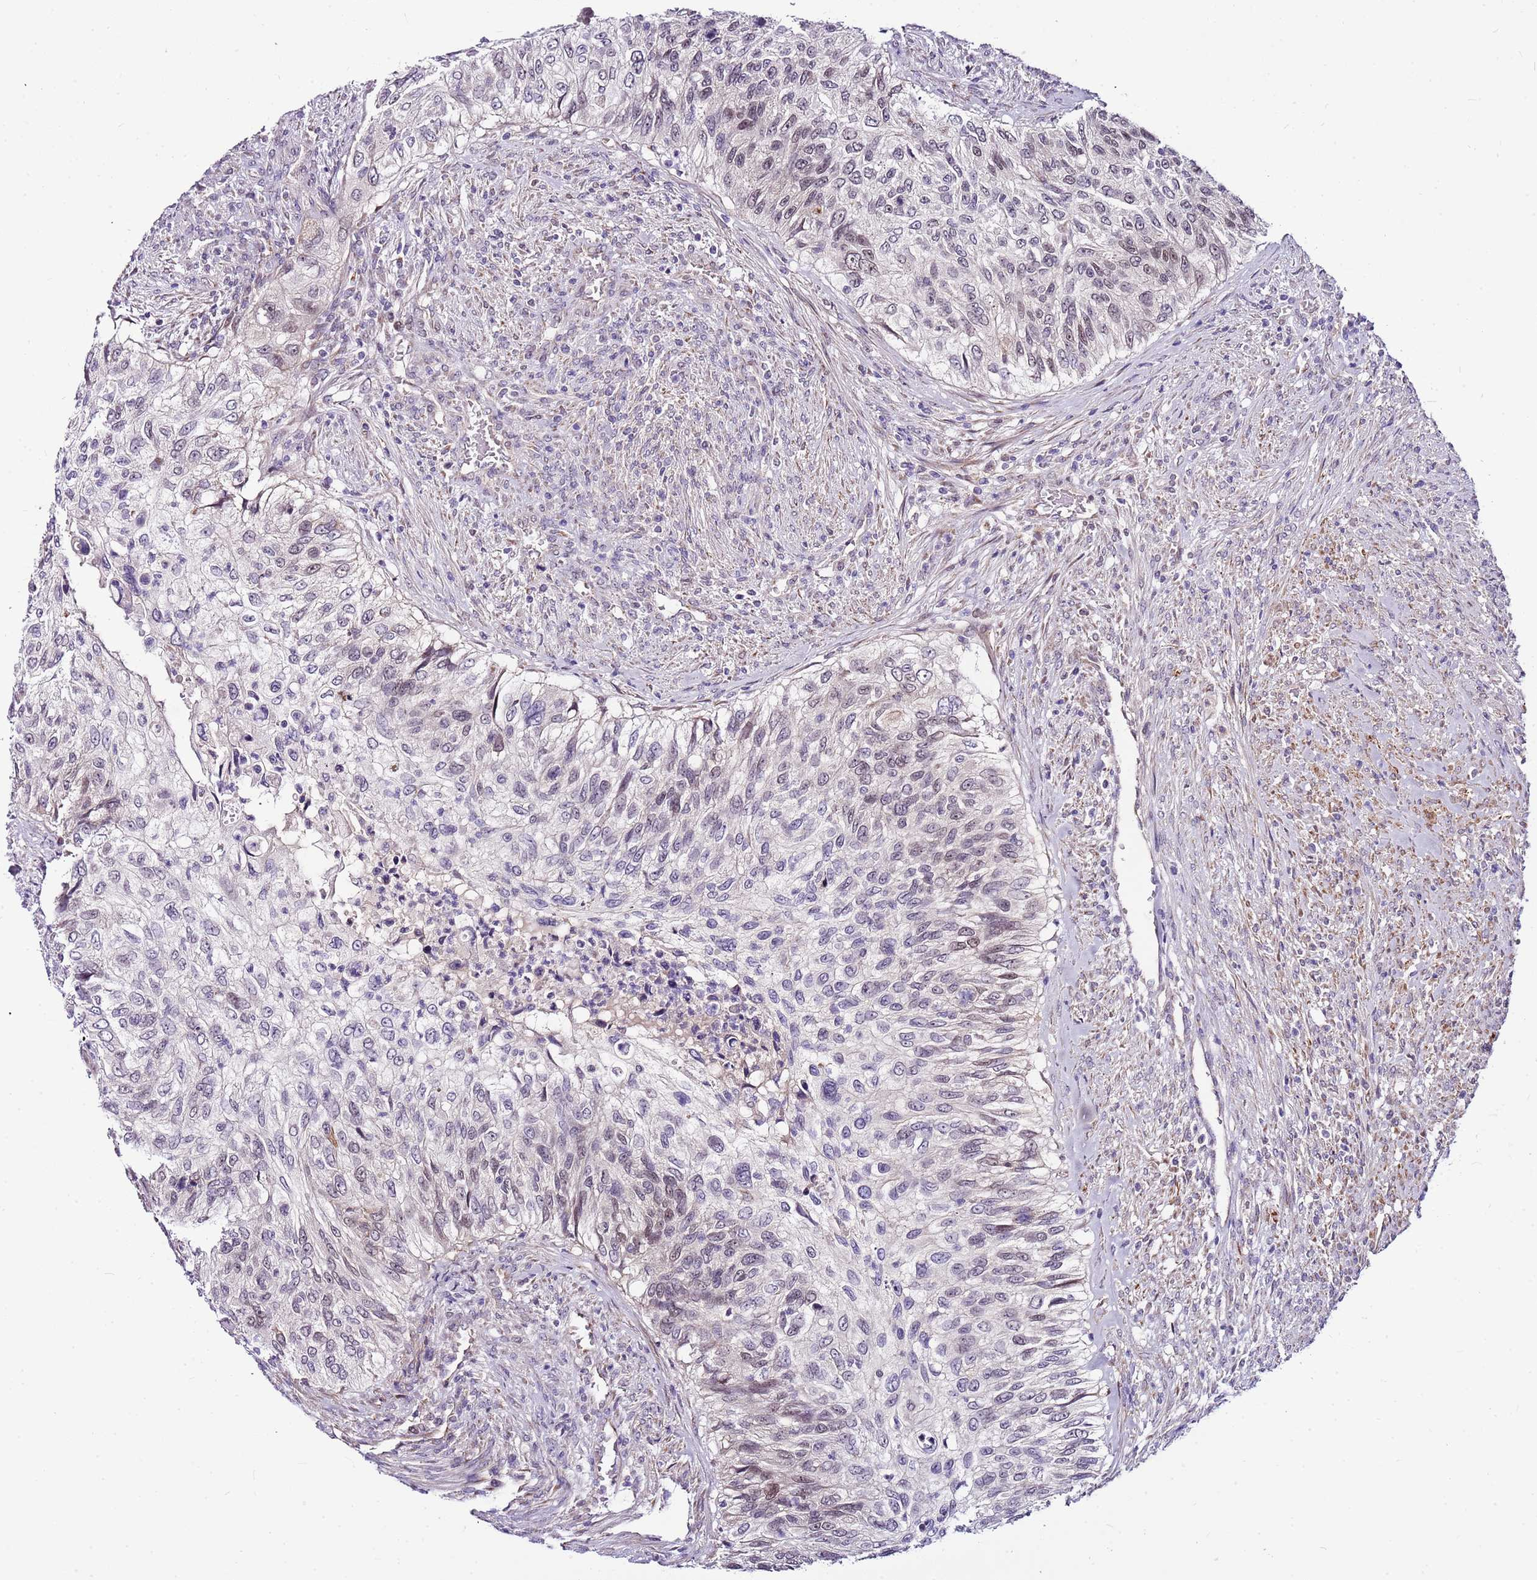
{"staining": {"intensity": "moderate", "quantity": "<25%", "location": "nuclear"}, "tissue": "urothelial cancer", "cell_type": "Tumor cells", "image_type": "cancer", "snomed": [{"axis": "morphology", "description": "Urothelial carcinoma, High grade"}, {"axis": "topography", "description": "Urinary bladder"}], "caption": "High-grade urothelial carcinoma stained with IHC displays moderate nuclear staining in about <25% of tumor cells. (DAB (3,3'-diaminobenzidine) IHC, brown staining for protein, blue staining for nuclei).", "gene": "POLE3", "patient": {"sex": "female", "age": 60}}